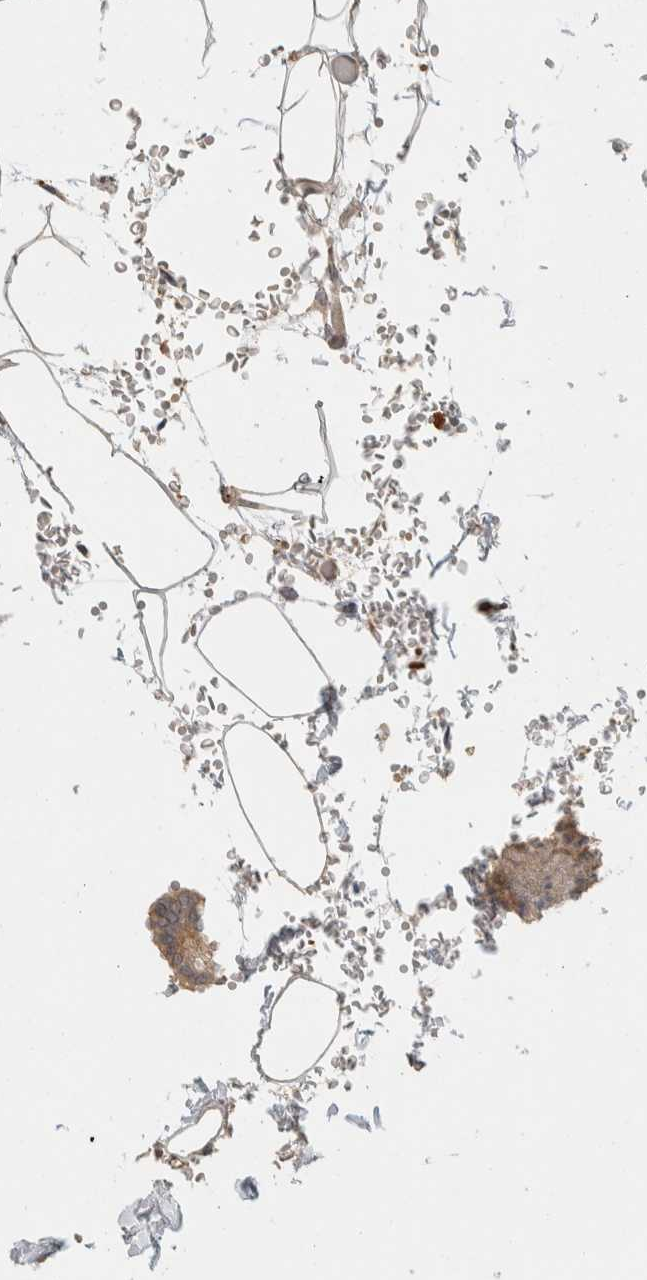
{"staining": {"intensity": "moderate", "quantity": ">75%", "location": "cytoplasmic/membranous"}, "tissue": "pancreas", "cell_type": "Exocrine glandular cells", "image_type": "normal", "snomed": [{"axis": "morphology", "description": "Normal tissue, NOS"}, {"axis": "topography", "description": "Pancreas"}], "caption": "Exocrine glandular cells show medium levels of moderate cytoplasmic/membranous expression in about >75% of cells in normal human pancreas.", "gene": "ADSS2", "patient": {"sex": "female", "age": 43}}